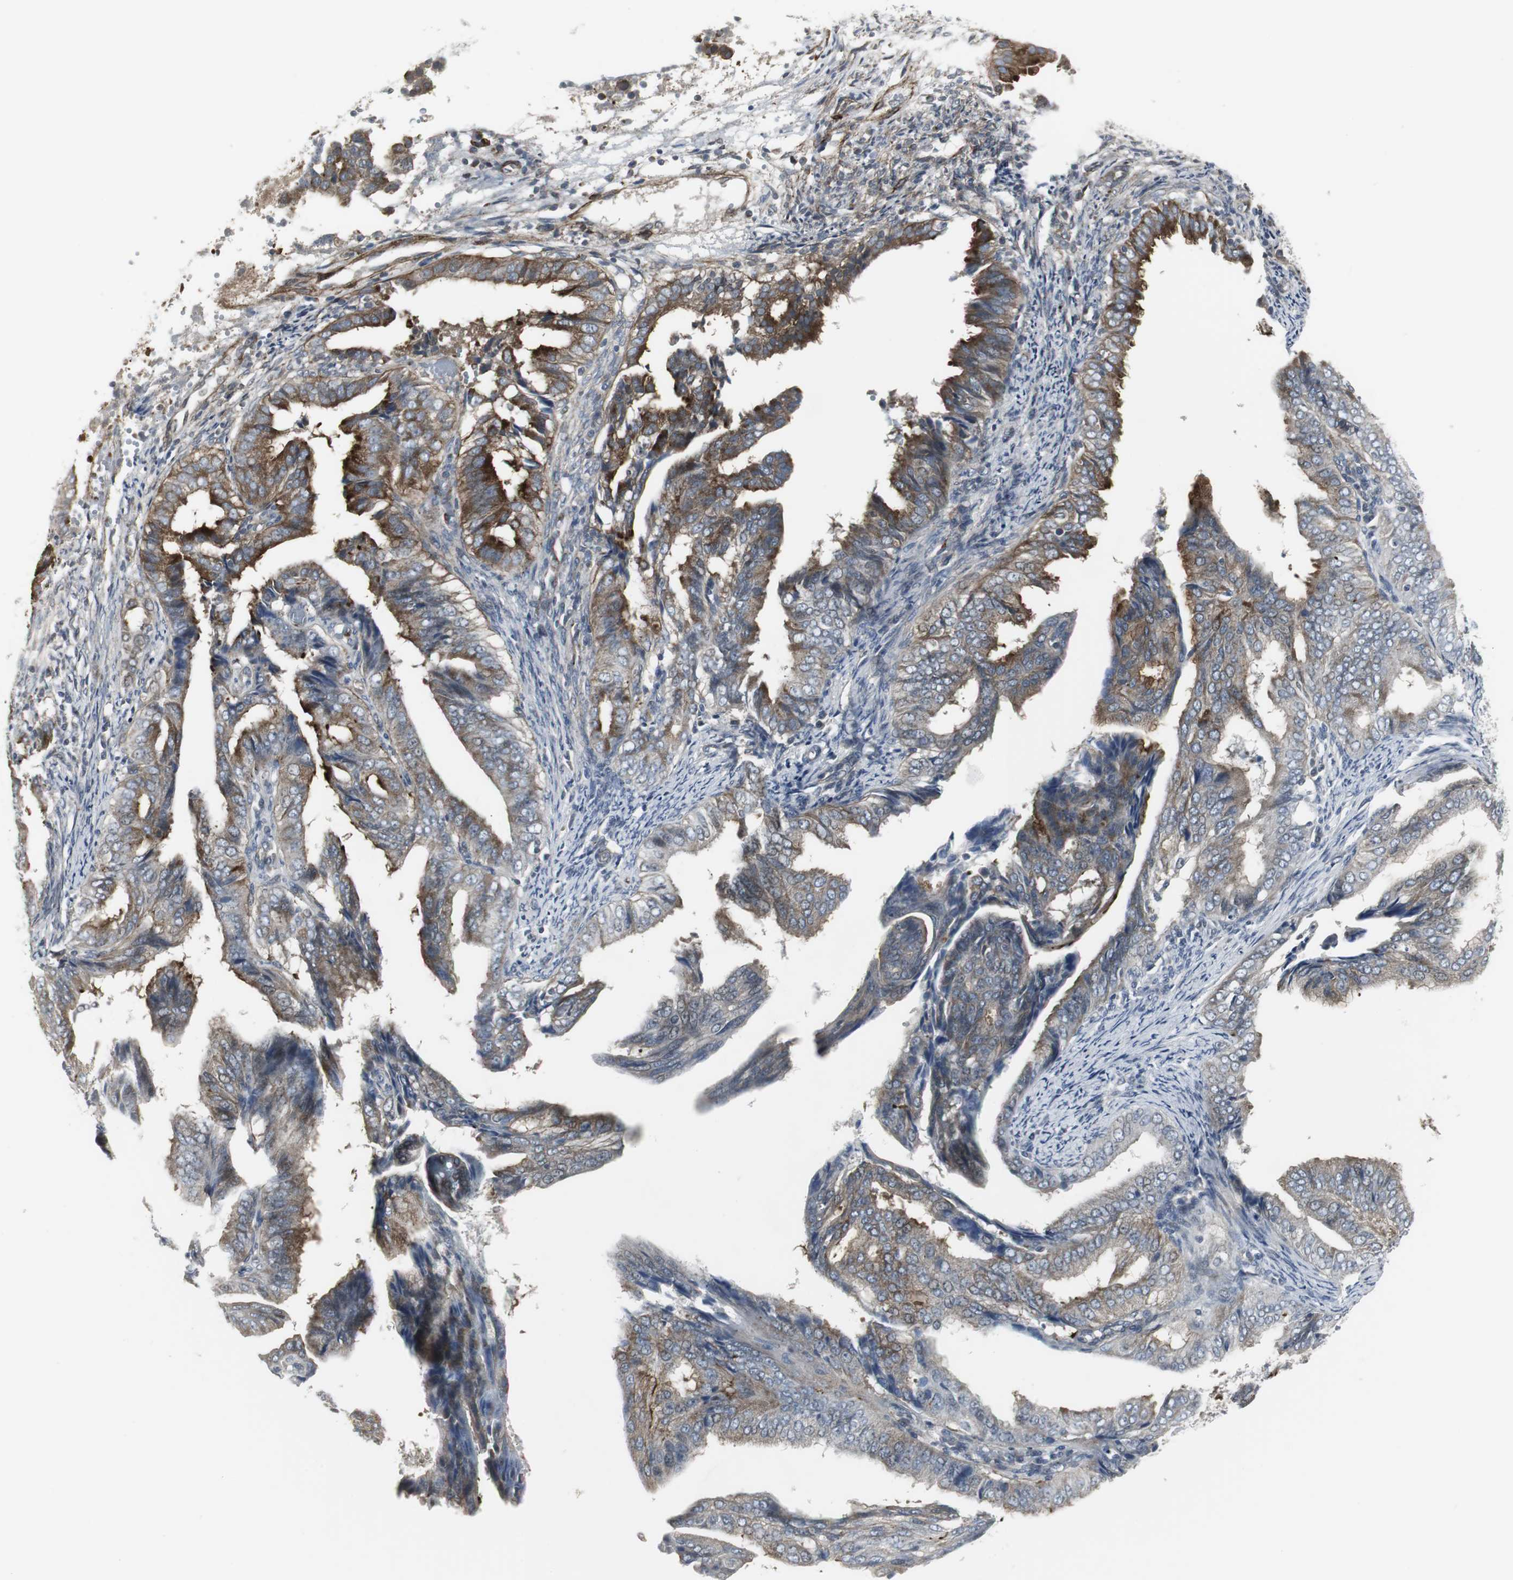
{"staining": {"intensity": "strong", "quantity": "25%-75%", "location": "cytoplasmic/membranous"}, "tissue": "endometrial cancer", "cell_type": "Tumor cells", "image_type": "cancer", "snomed": [{"axis": "morphology", "description": "Adenocarcinoma, NOS"}, {"axis": "topography", "description": "Endometrium"}], "caption": "Protein positivity by immunohistochemistry displays strong cytoplasmic/membranous positivity in approximately 25%-75% of tumor cells in endometrial adenocarcinoma.", "gene": "SCYL3", "patient": {"sex": "female", "age": 58}}